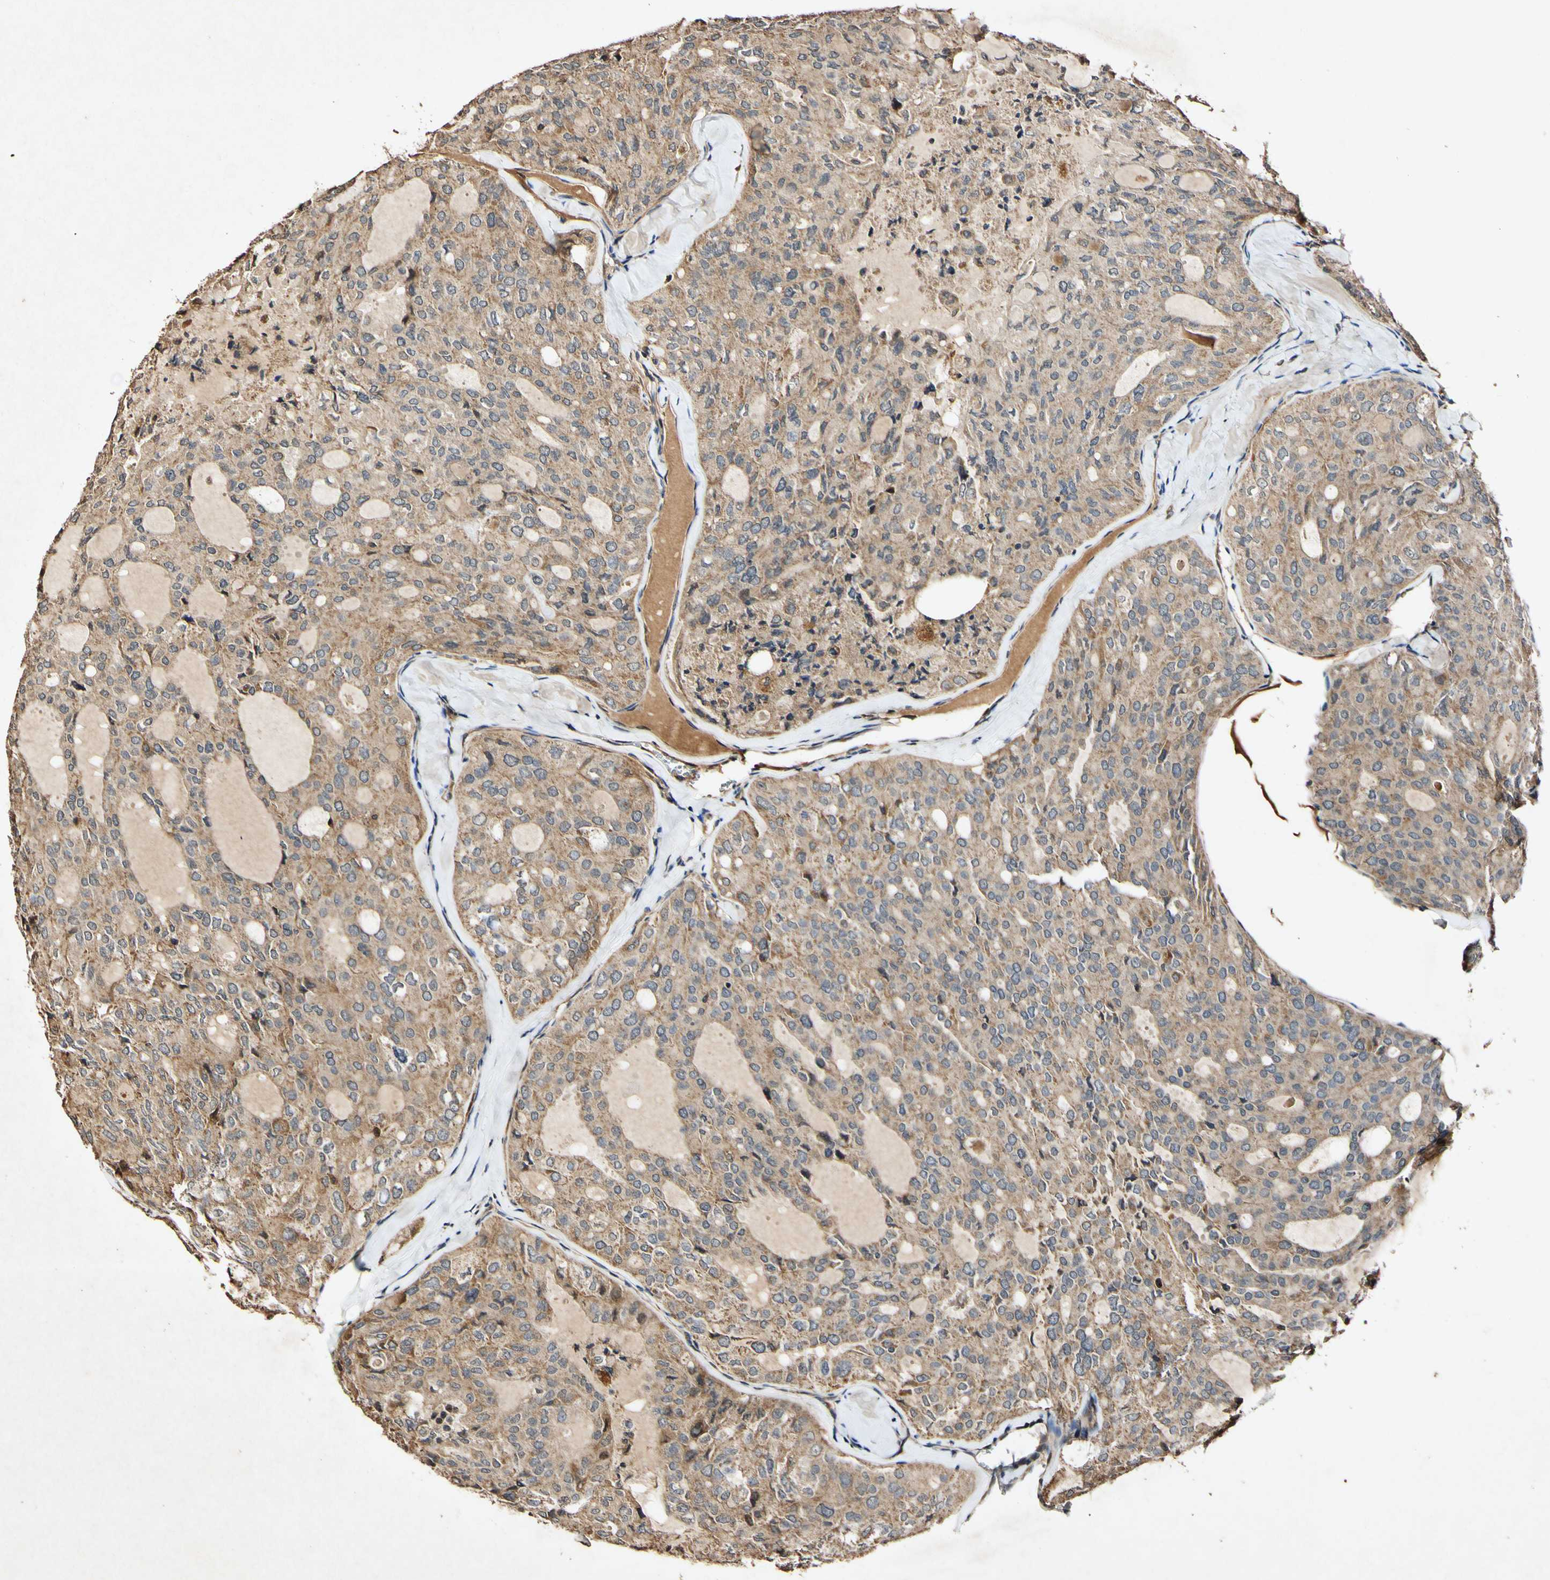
{"staining": {"intensity": "moderate", "quantity": ">75%", "location": "cytoplasmic/membranous"}, "tissue": "thyroid cancer", "cell_type": "Tumor cells", "image_type": "cancer", "snomed": [{"axis": "morphology", "description": "Follicular adenoma carcinoma, NOS"}, {"axis": "topography", "description": "Thyroid gland"}], "caption": "A histopathology image showing moderate cytoplasmic/membranous expression in about >75% of tumor cells in follicular adenoma carcinoma (thyroid), as visualized by brown immunohistochemical staining.", "gene": "PLAT", "patient": {"sex": "male", "age": 75}}